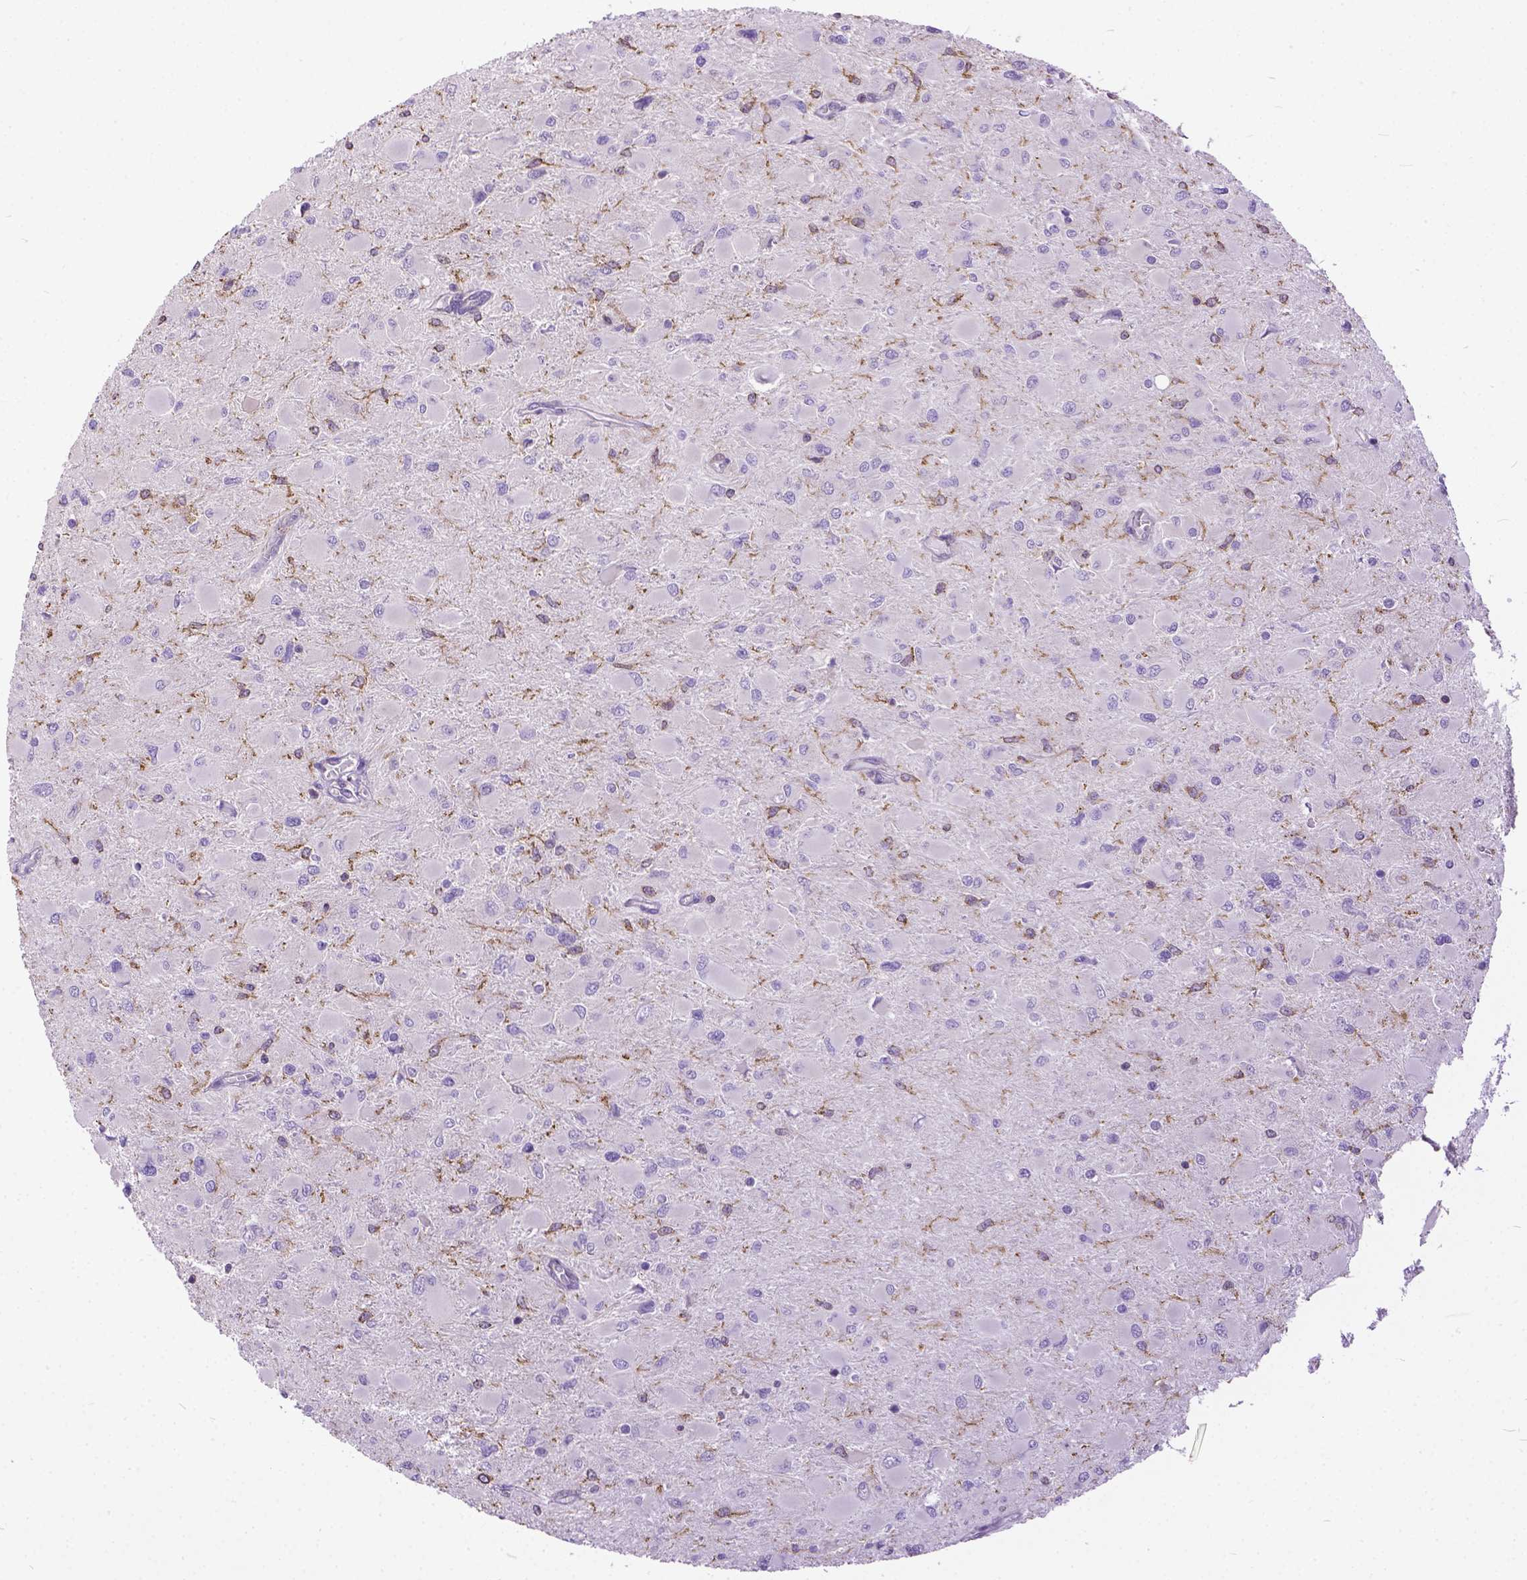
{"staining": {"intensity": "negative", "quantity": "none", "location": "none"}, "tissue": "glioma", "cell_type": "Tumor cells", "image_type": "cancer", "snomed": [{"axis": "morphology", "description": "Glioma, malignant, High grade"}, {"axis": "topography", "description": "Cerebral cortex"}], "caption": "Malignant glioma (high-grade) was stained to show a protein in brown. There is no significant positivity in tumor cells.", "gene": "BANF2", "patient": {"sex": "female", "age": 36}}